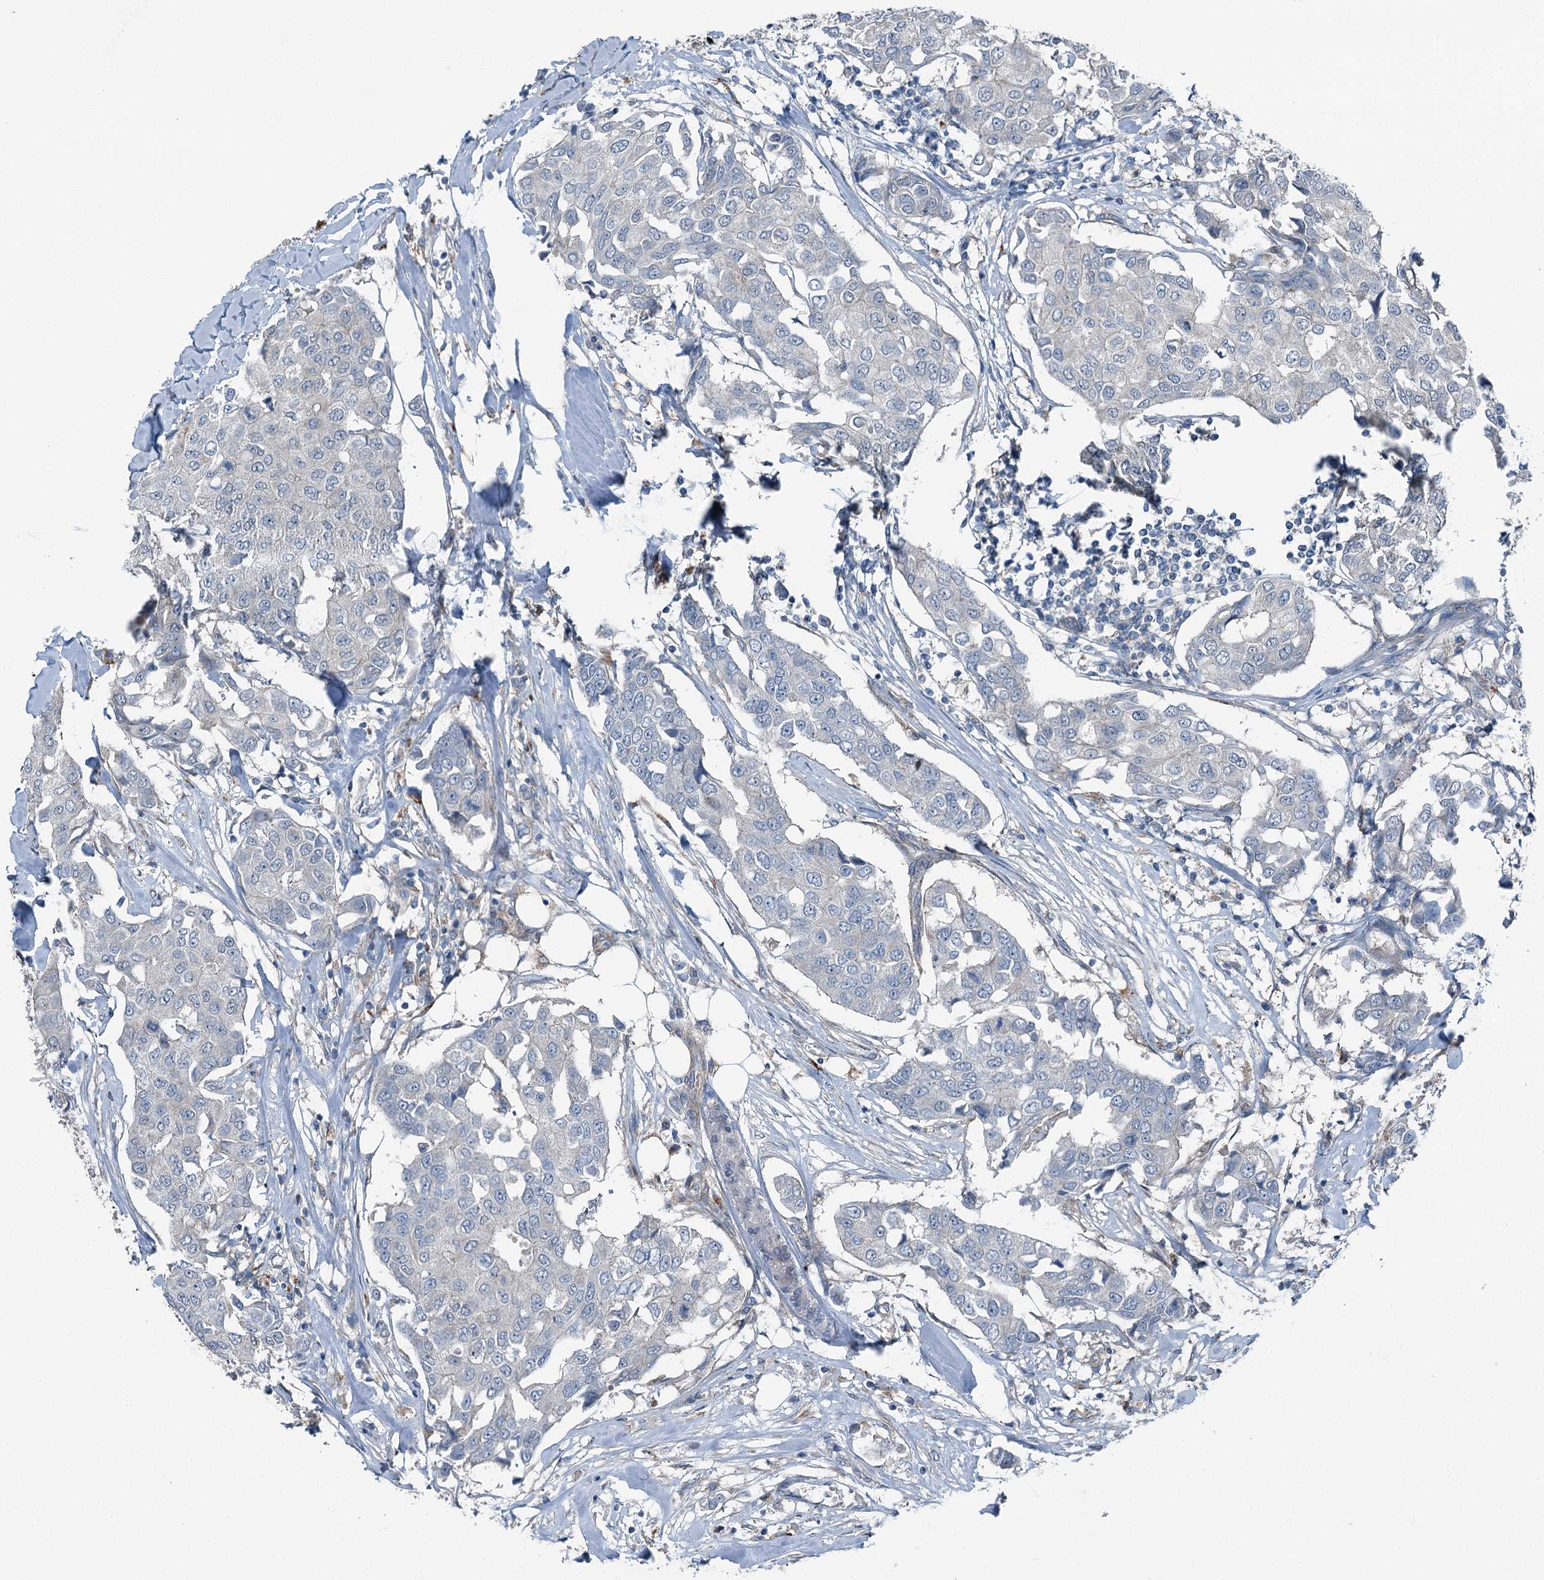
{"staining": {"intensity": "negative", "quantity": "none", "location": "none"}, "tissue": "breast cancer", "cell_type": "Tumor cells", "image_type": "cancer", "snomed": [{"axis": "morphology", "description": "Duct carcinoma"}, {"axis": "topography", "description": "Breast"}], "caption": "DAB (3,3'-diaminobenzidine) immunohistochemical staining of human breast cancer (invasive ductal carcinoma) demonstrates no significant positivity in tumor cells.", "gene": "AXL", "patient": {"sex": "female", "age": 80}}